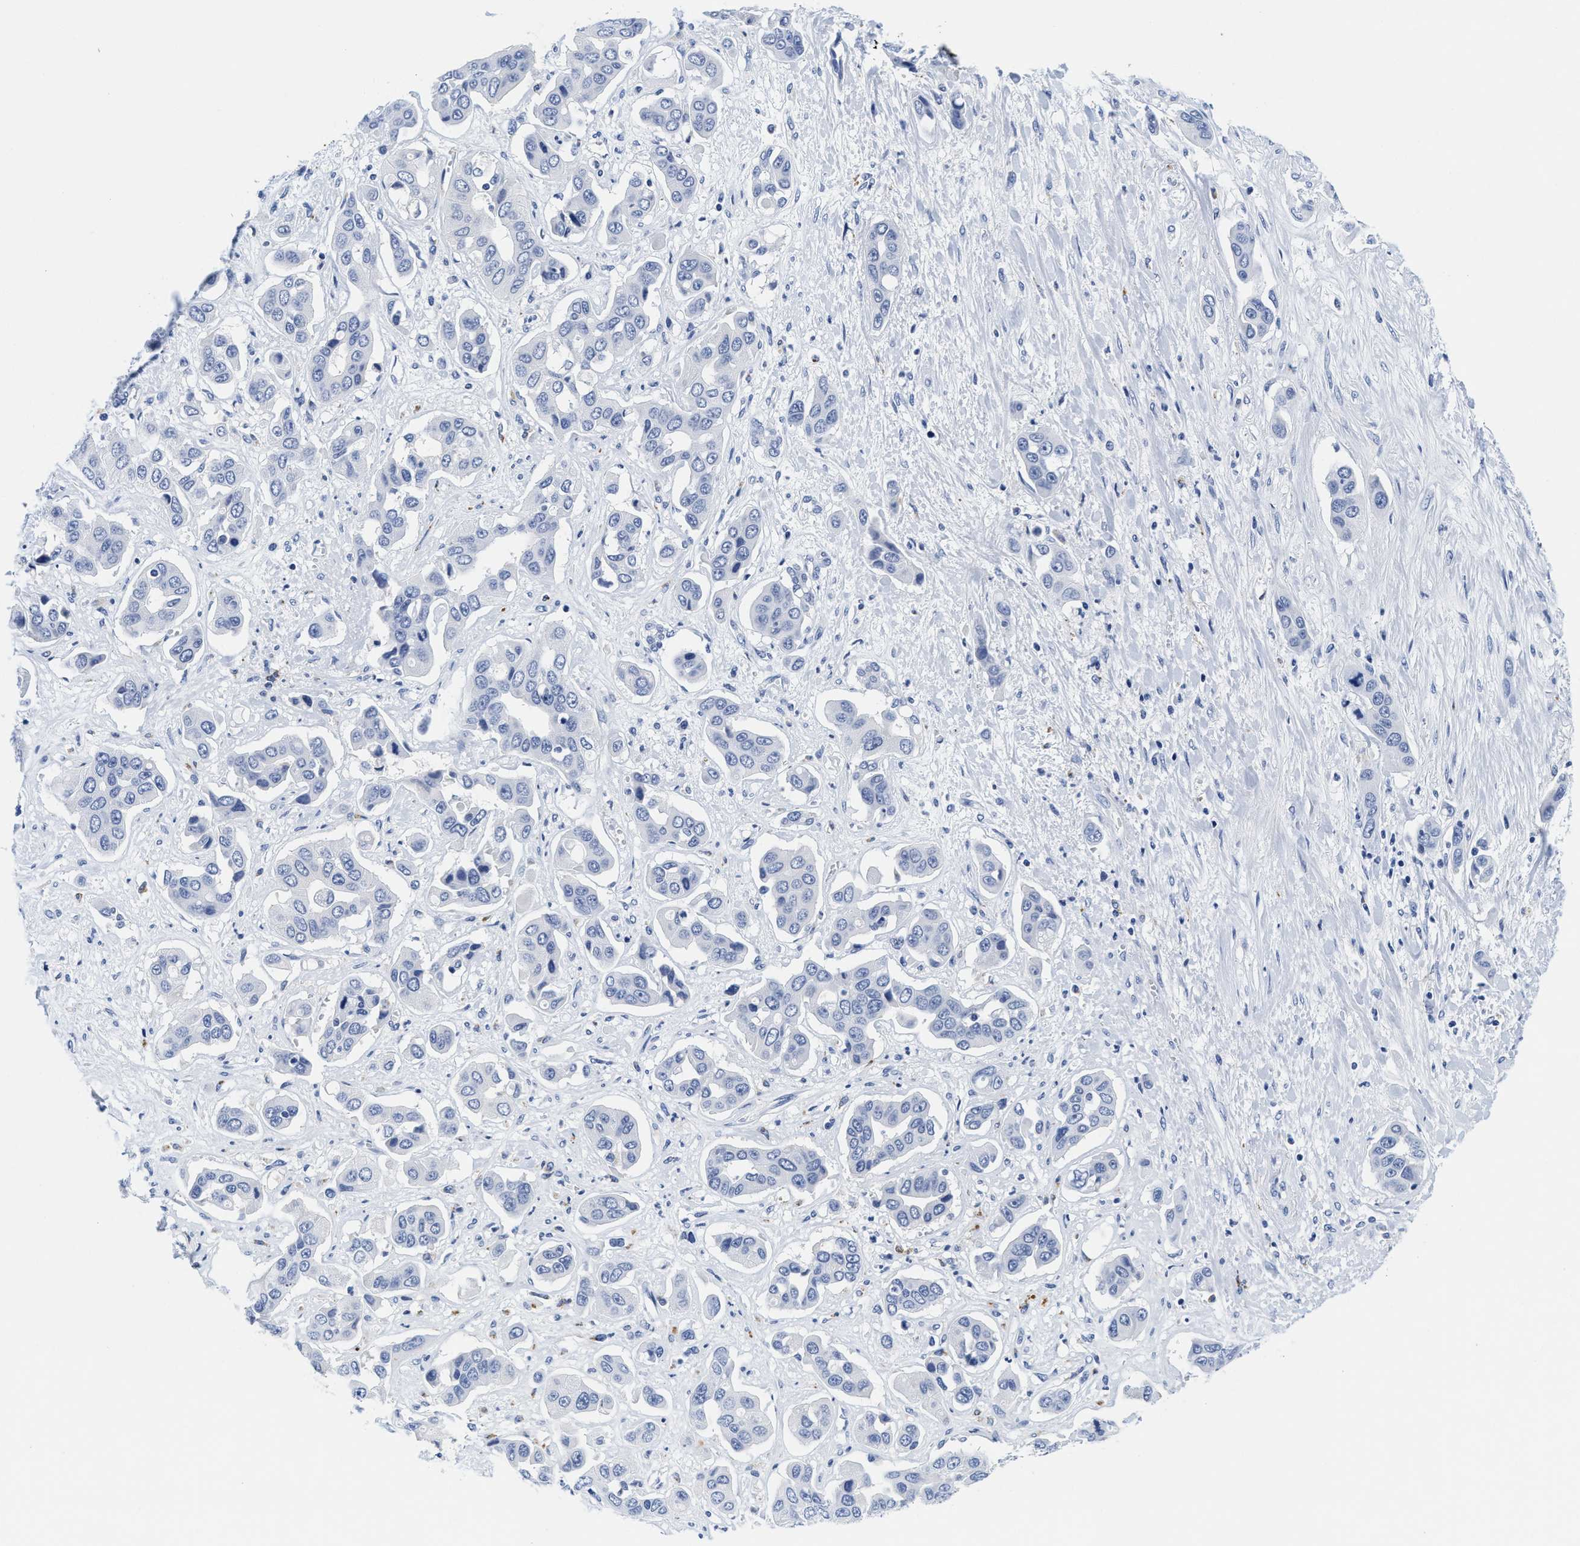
{"staining": {"intensity": "negative", "quantity": "none", "location": "none"}, "tissue": "liver cancer", "cell_type": "Tumor cells", "image_type": "cancer", "snomed": [{"axis": "morphology", "description": "Cholangiocarcinoma"}, {"axis": "topography", "description": "Liver"}], "caption": "IHC histopathology image of liver cholangiocarcinoma stained for a protein (brown), which exhibits no positivity in tumor cells.", "gene": "TTC3", "patient": {"sex": "female", "age": 52}}